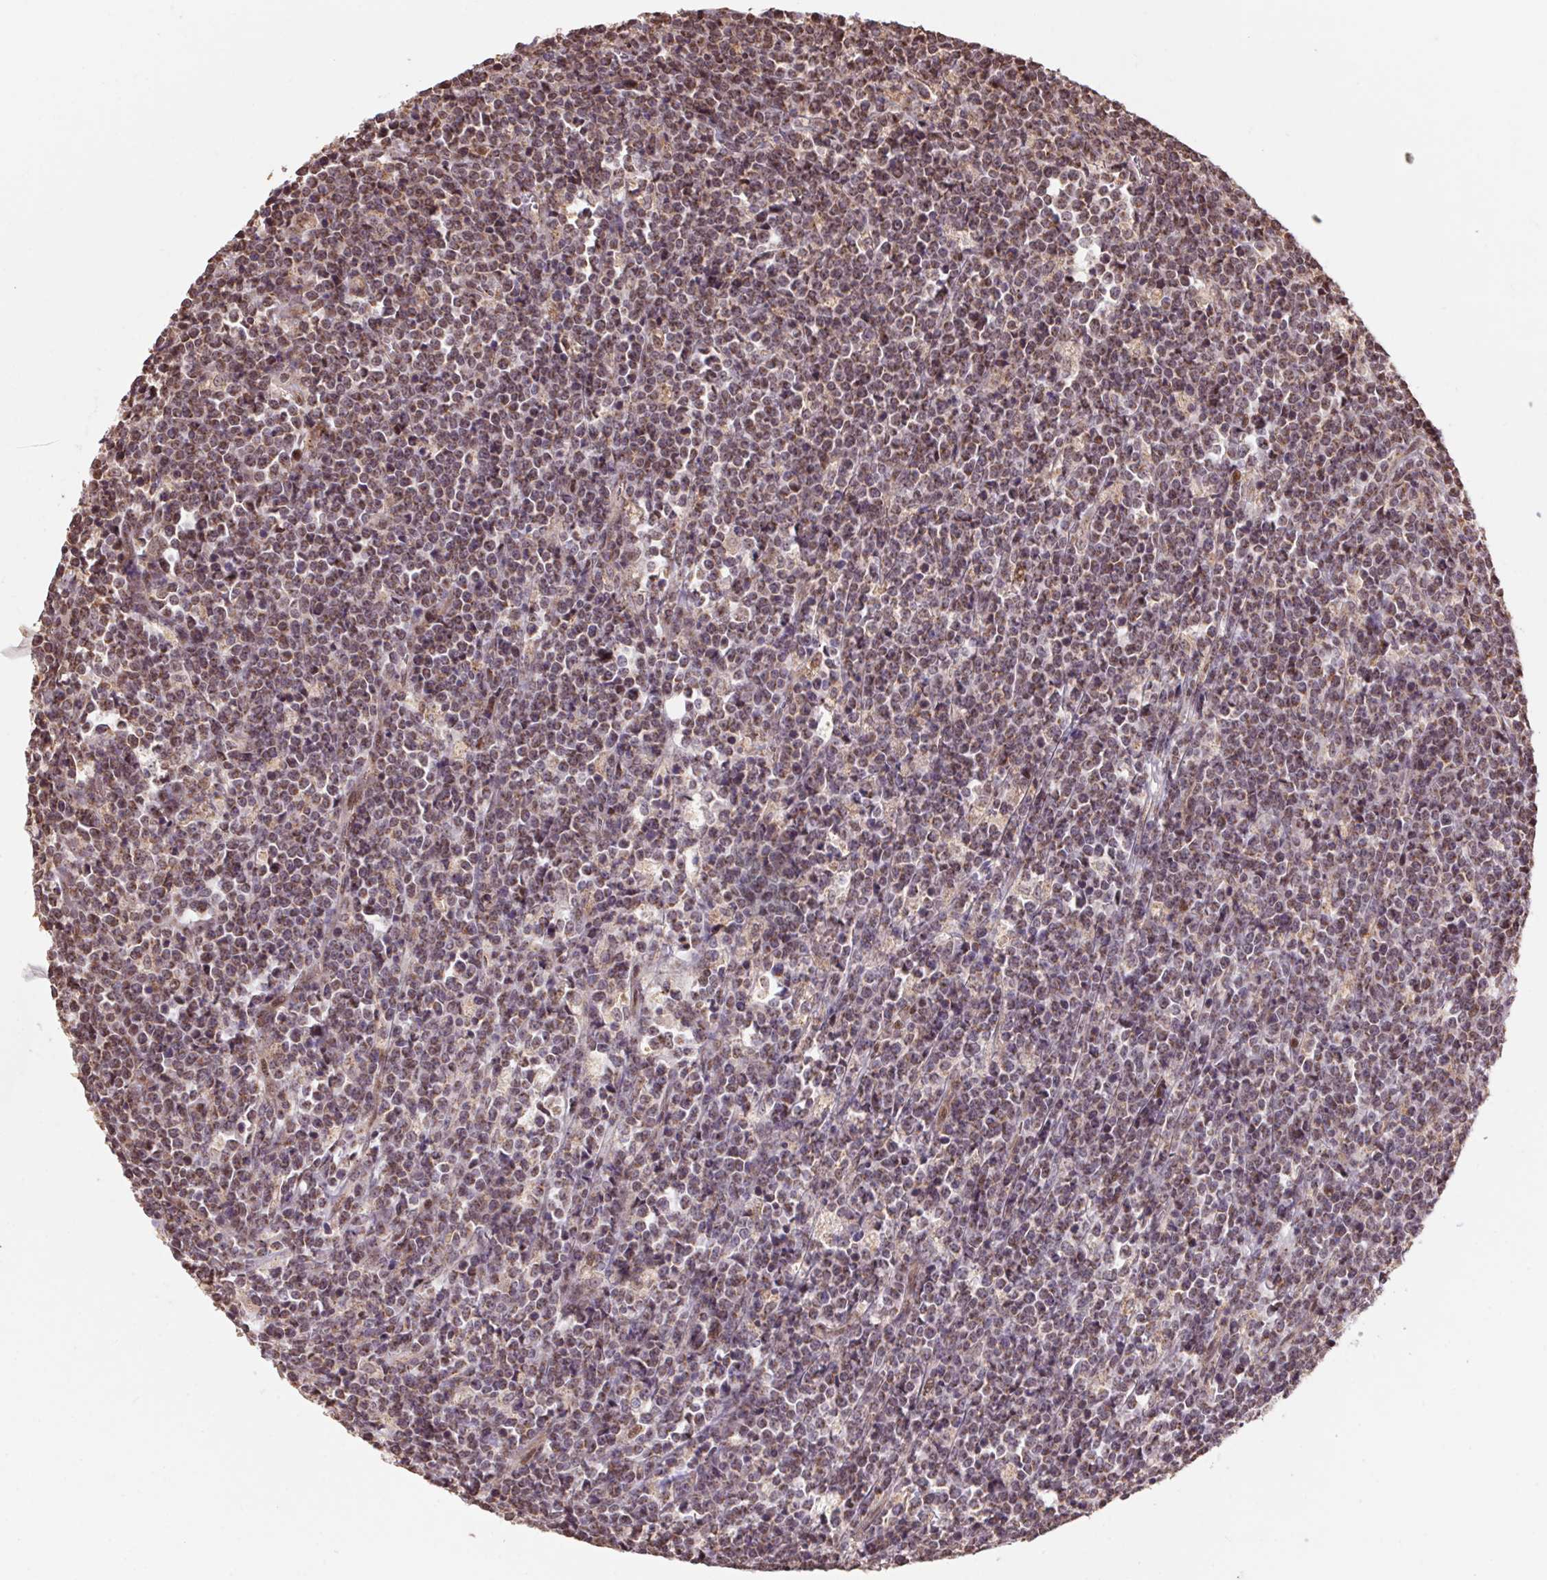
{"staining": {"intensity": "weak", "quantity": "25%-75%", "location": "cytoplasmic/membranous"}, "tissue": "lymphoma", "cell_type": "Tumor cells", "image_type": "cancer", "snomed": [{"axis": "morphology", "description": "Malignant lymphoma, non-Hodgkin's type, High grade"}, {"axis": "topography", "description": "Small intestine"}], "caption": "Immunohistochemical staining of malignant lymphoma, non-Hodgkin's type (high-grade) demonstrates weak cytoplasmic/membranous protein expression in approximately 25%-75% of tumor cells.", "gene": "PDHA1", "patient": {"sex": "female", "age": 56}}